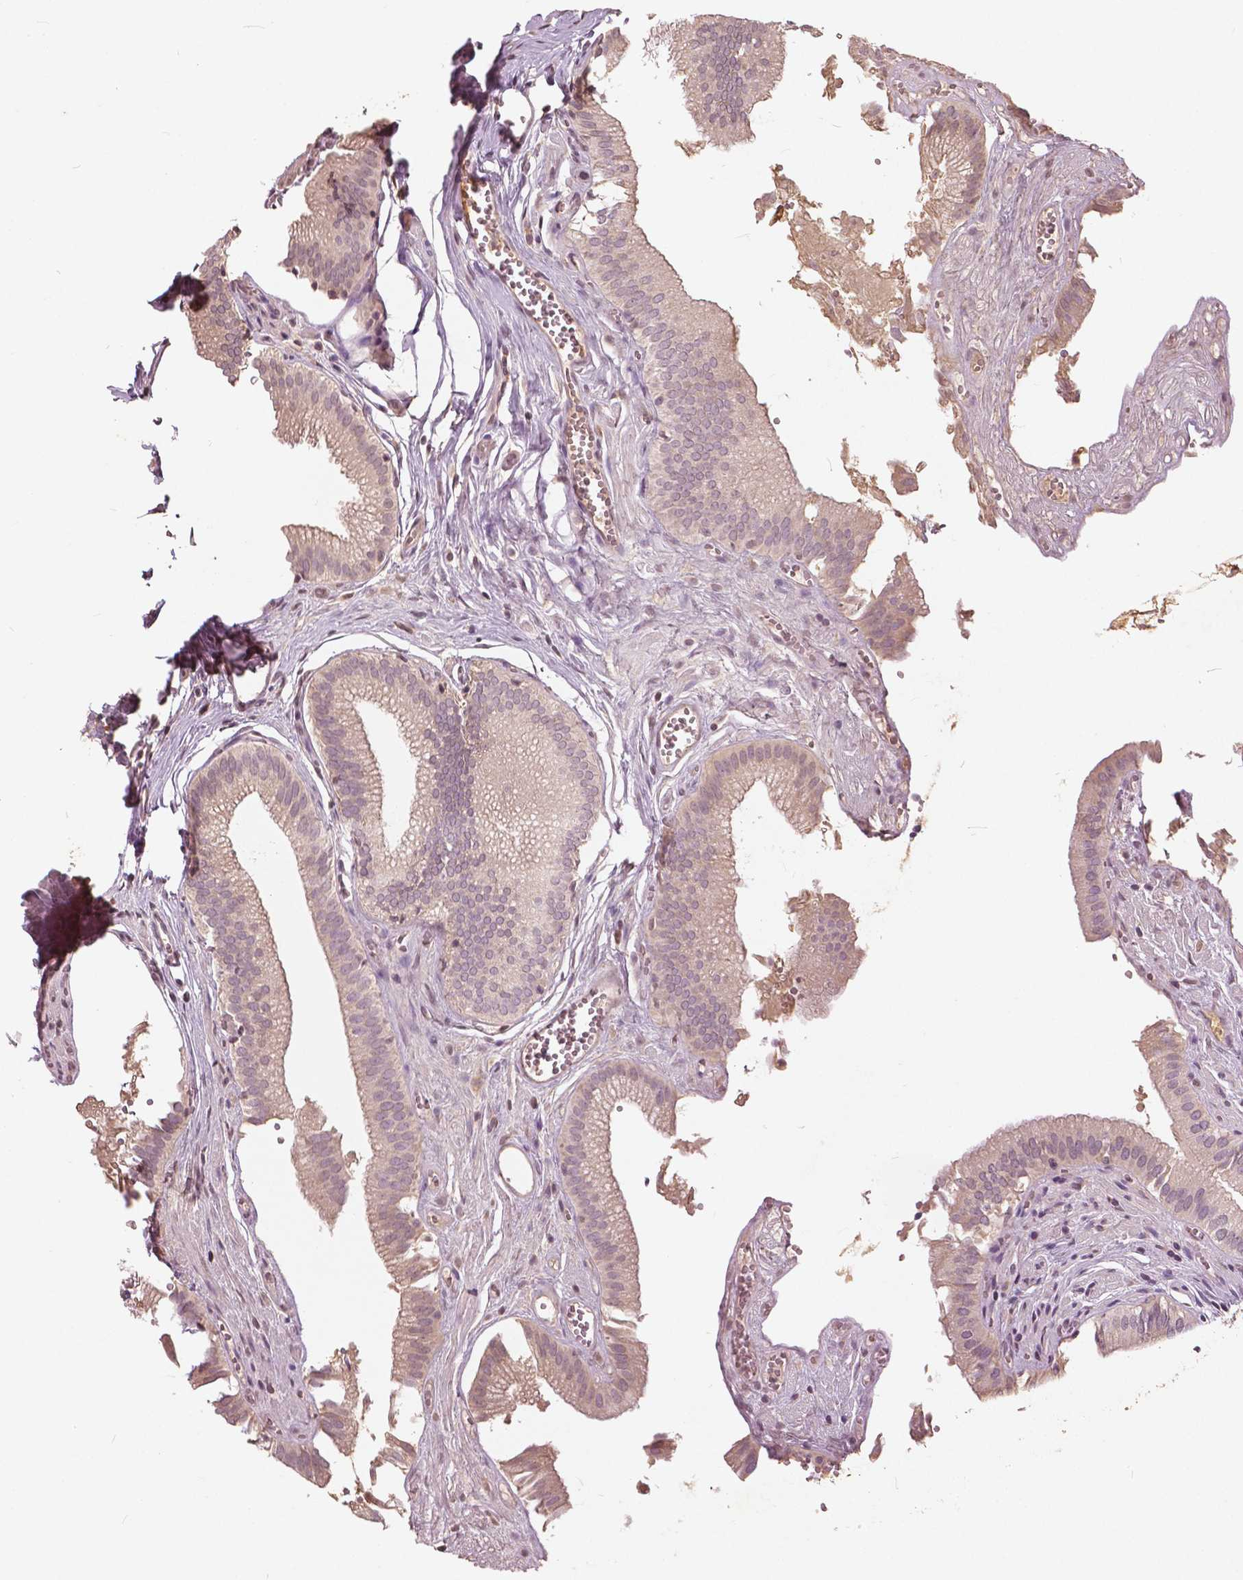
{"staining": {"intensity": "weak", "quantity": "25%-75%", "location": "cytoplasmic/membranous,nuclear"}, "tissue": "gallbladder", "cell_type": "Glandular cells", "image_type": "normal", "snomed": [{"axis": "morphology", "description": "Normal tissue, NOS"}, {"axis": "topography", "description": "Gallbladder"}, {"axis": "topography", "description": "Peripheral nerve tissue"}], "caption": "Approximately 25%-75% of glandular cells in normal human gallbladder reveal weak cytoplasmic/membranous,nuclear protein staining as visualized by brown immunohistochemical staining.", "gene": "ANGPTL4", "patient": {"sex": "male", "age": 17}}